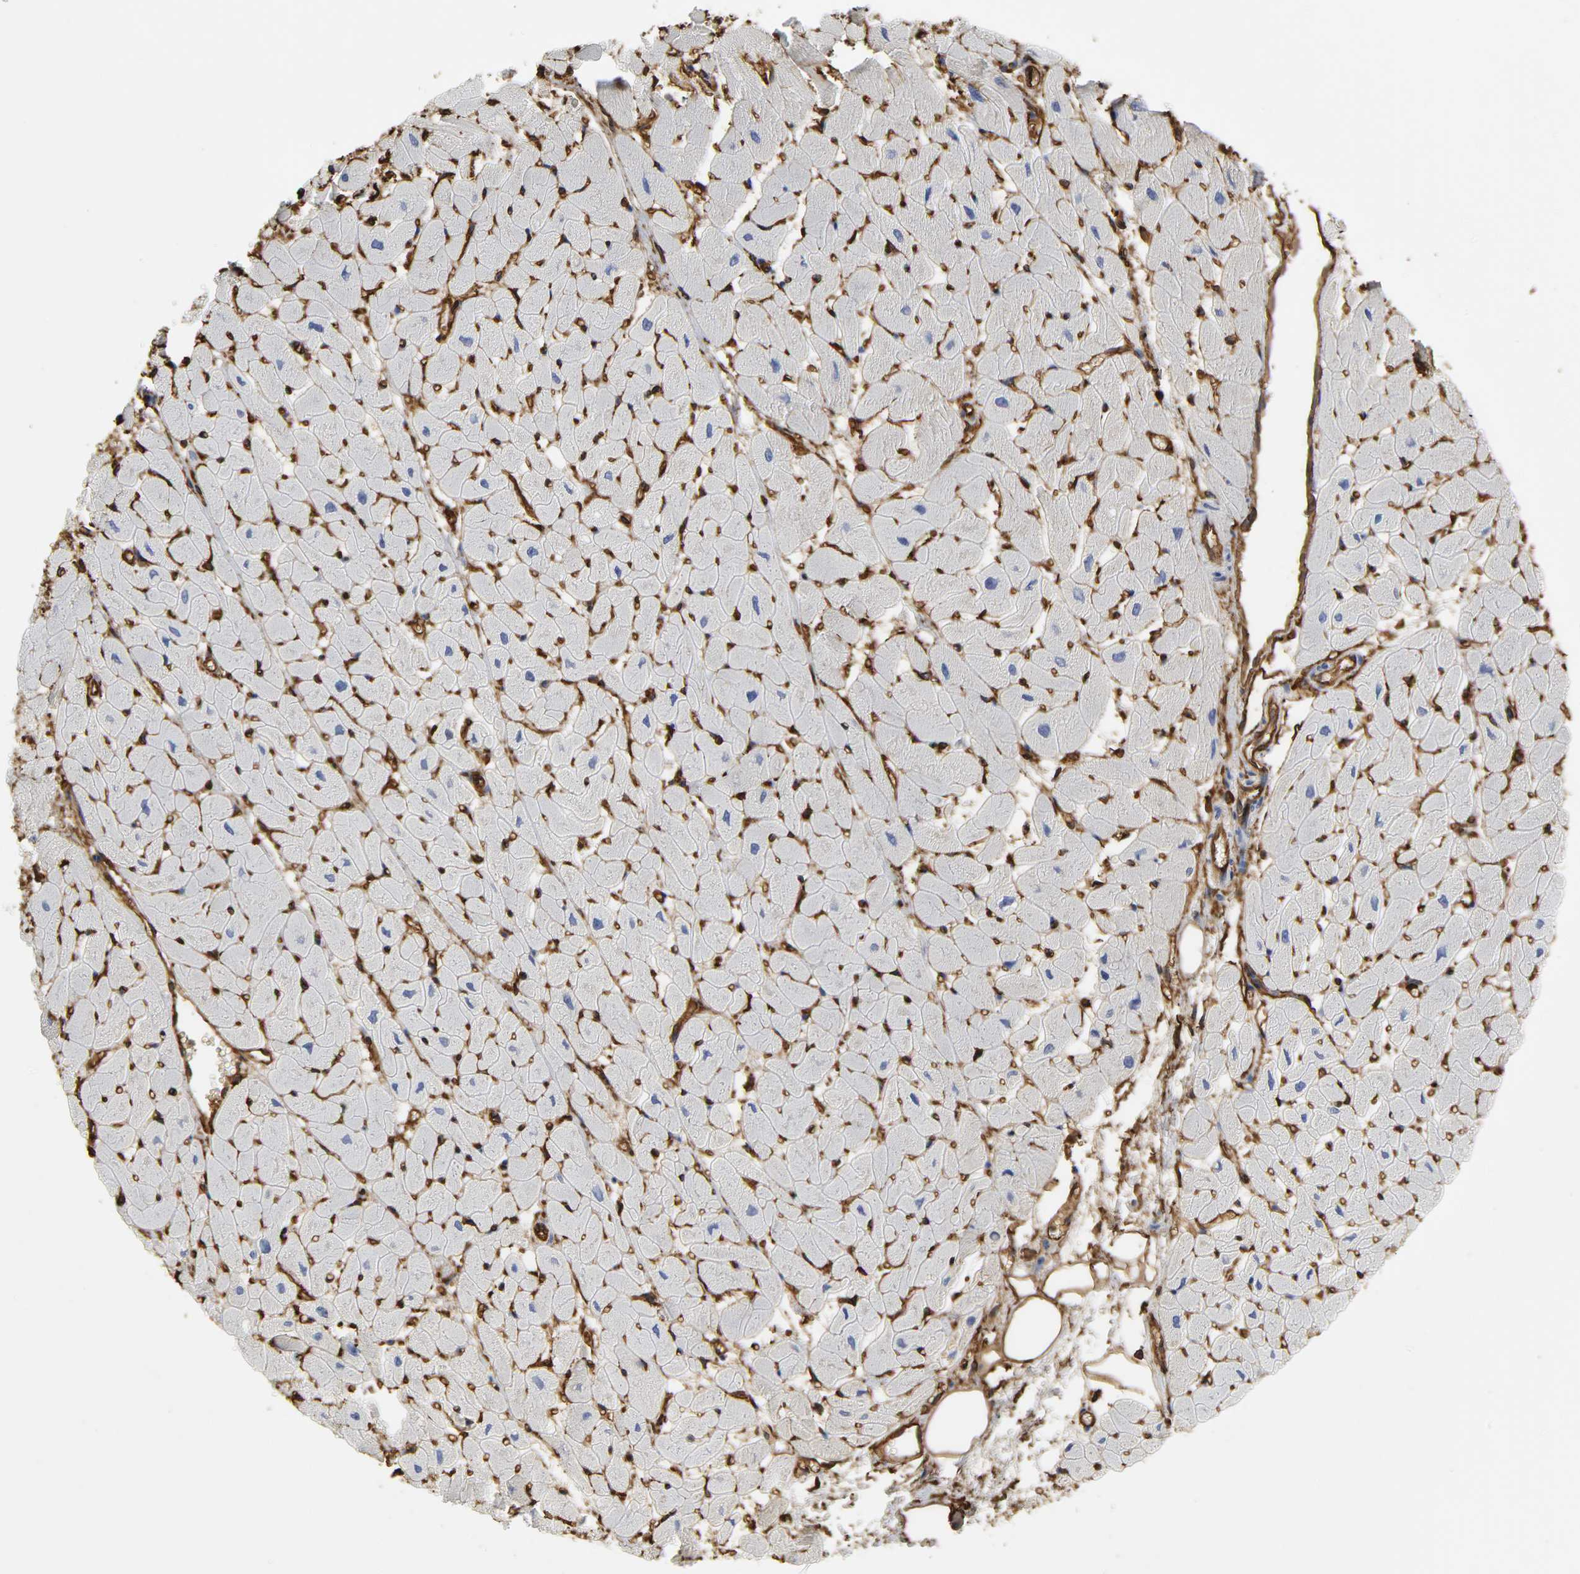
{"staining": {"intensity": "negative", "quantity": "none", "location": "none"}, "tissue": "heart muscle", "cell_type": "Cardiomyocytes", "image_type": "normal", "snomed": [{"axis": "morphology", "description": "Normal tissue, NOS"}, {"axis": "topography", "description": "Heart"}], "caption": "High power microscopy image of an immunohistochemistry micrograph of benign heart muscle, revealing no significant expression in cardiomyocytes.", "gene": "ANXA2", "patient": {"sex": "female", "age": 19}}